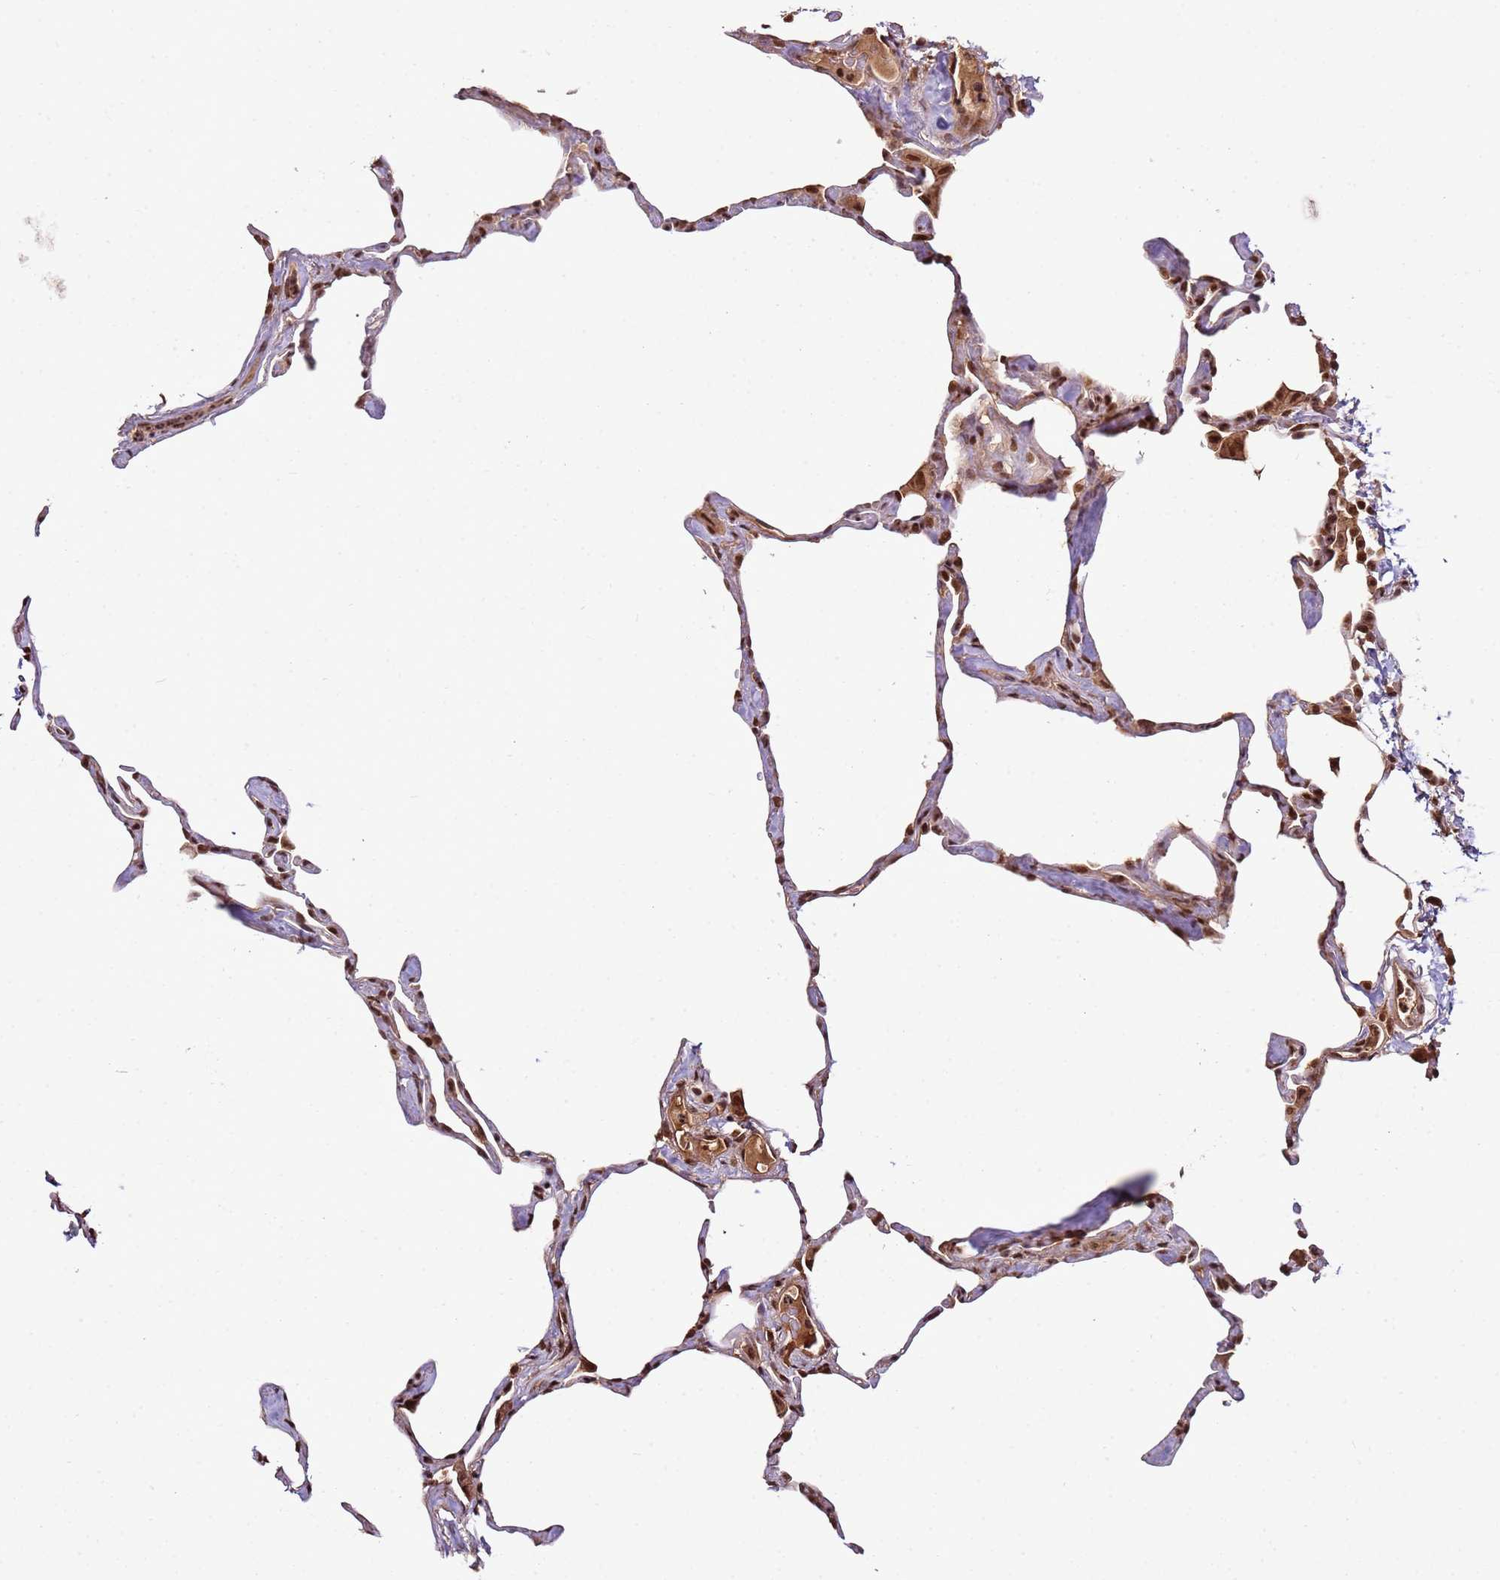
{"staining": {"intensity": "moderate", "quantity": "25%-75%", "location": "nuclear"}, "tissue": "lung", "cell_type": "Alveolar cells", "image_type": "normal", "snomed": [{"axis": "morphology", "description": "Normal tissue, NOS"}, {"axis": "topography", "description": "Lung"}], "caption": "Human lung stained with a brown dye displays moderate nuclear positive staining in about 25%-75% of alveolar cells.", "gene": "ZBTB12", "patient": {"sex": "male", "age": 65}}